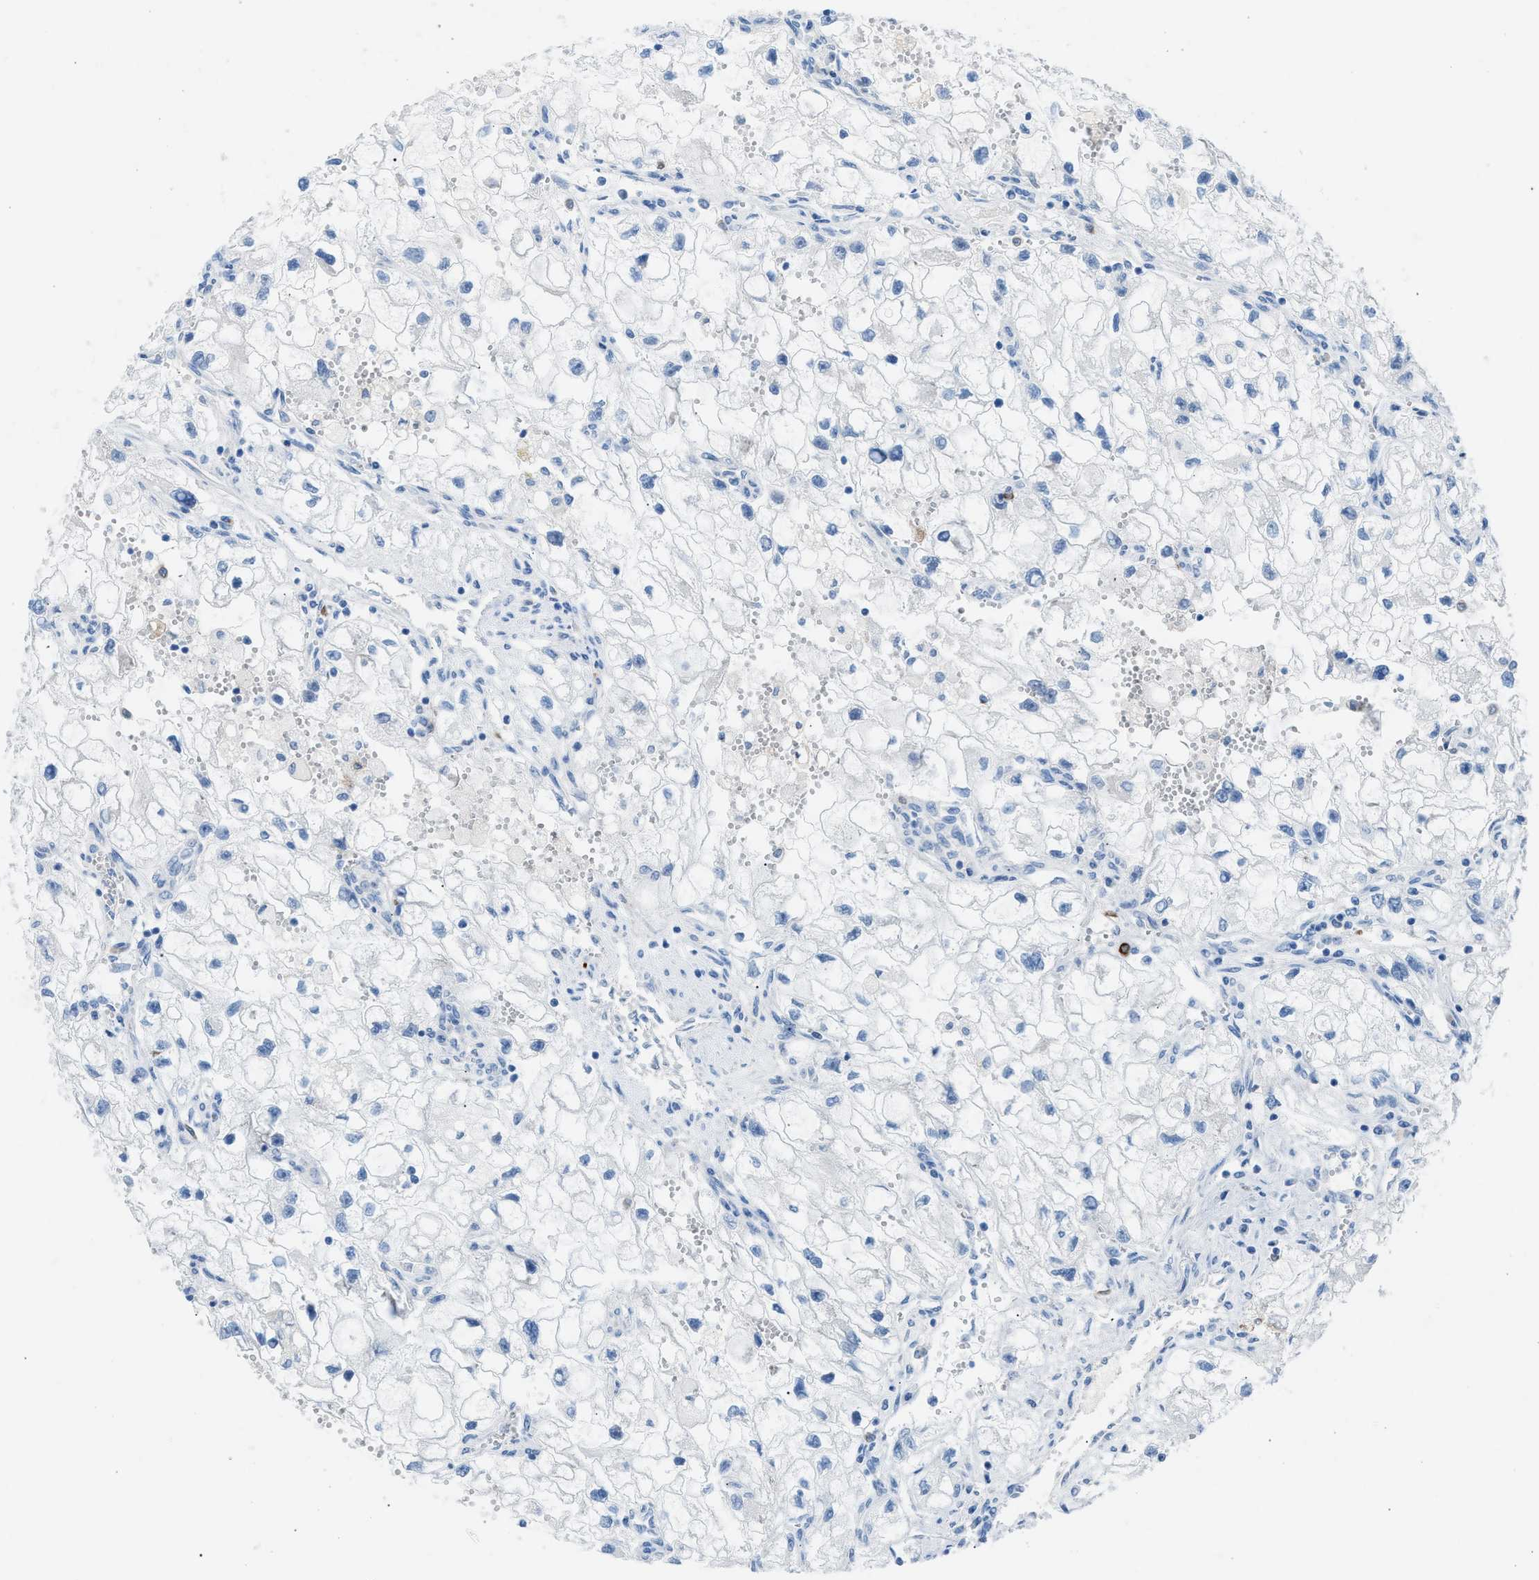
{"staining": {"intensity": "negative", "quantity": "none", "location": "none"}, "tissue": "renal cancer", "cell_type": "Tumor cells", "image_type": "cancer", "snomed": [{"axis": "morphology", "description": "Adenocarcinoma, NOS"}, {"axis": "topography", "description": "Kidney"}], "caption": "IHC micrograph of neoplastic tissue: renal cancer stained with DAB (3,3'-diaminobenzidine) exhibits no significant protein staining in tumor cells. (DAB immunohistochemistry (IHC) with hematoxylin counter stain).", "gene": "CLEC10A", "patient": {"sex": "female", "age": 70}}